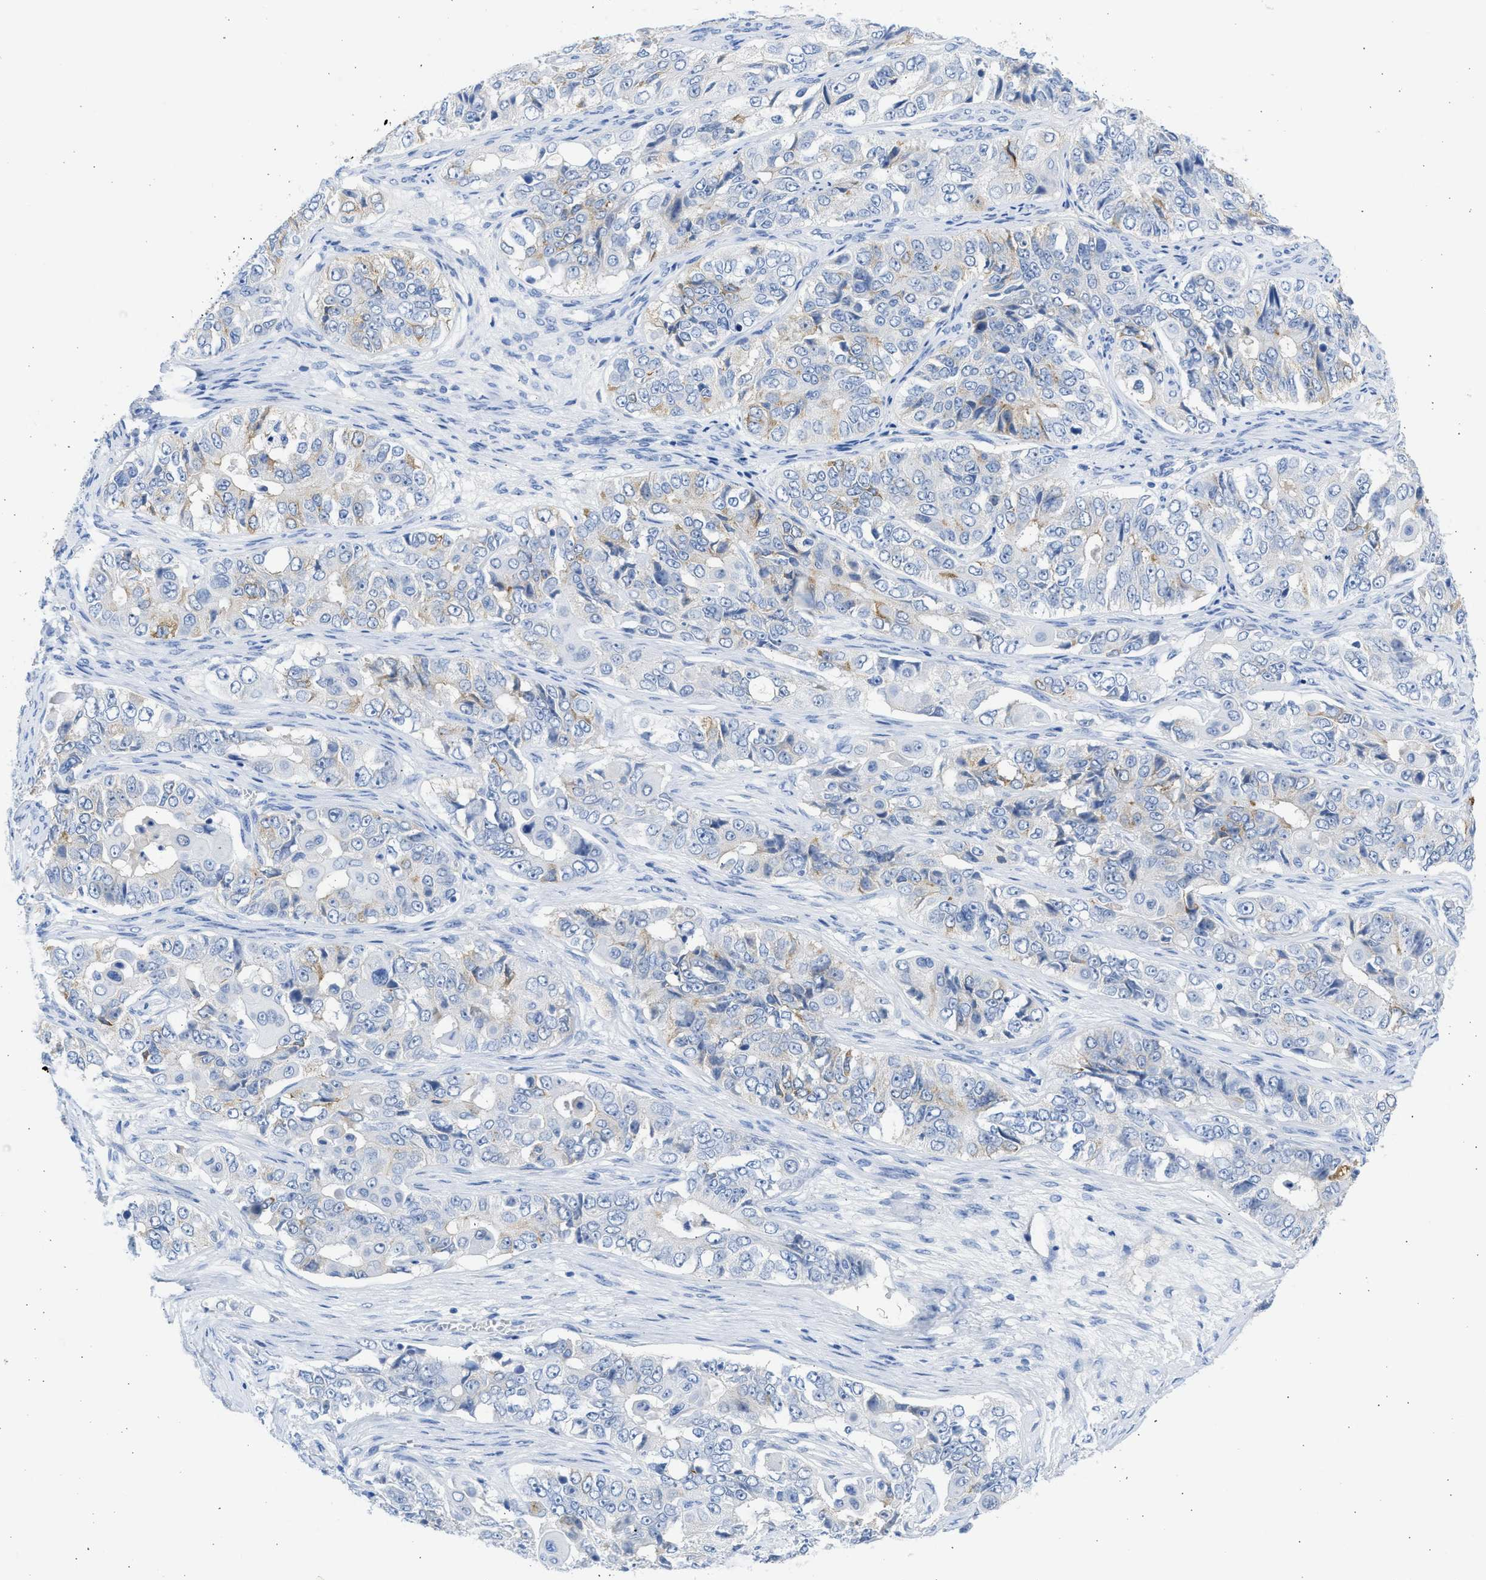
{"staining": {"intensity": "moderate", "quantity": "<25%", "location": "cytoplasmic/membranous"}, "tissue": "ovarian cancer", "cell_type": "Tumor cells", "image_type": "cancer", "snomed": [{"axis": "morphology", "description": "Carcinoma, endometroid"}, {"axis": "topography", "description": "Ovary"}], "caption": "A high-resolution photomicrograph shows IHC staining of endometroid carcinoma (ovarian), which shows moderate cytoplasmic/membranous expression in about <25% of tumor cells.", "gene": "SPATA3", "patient": {"sex": "female", "age": 51}}